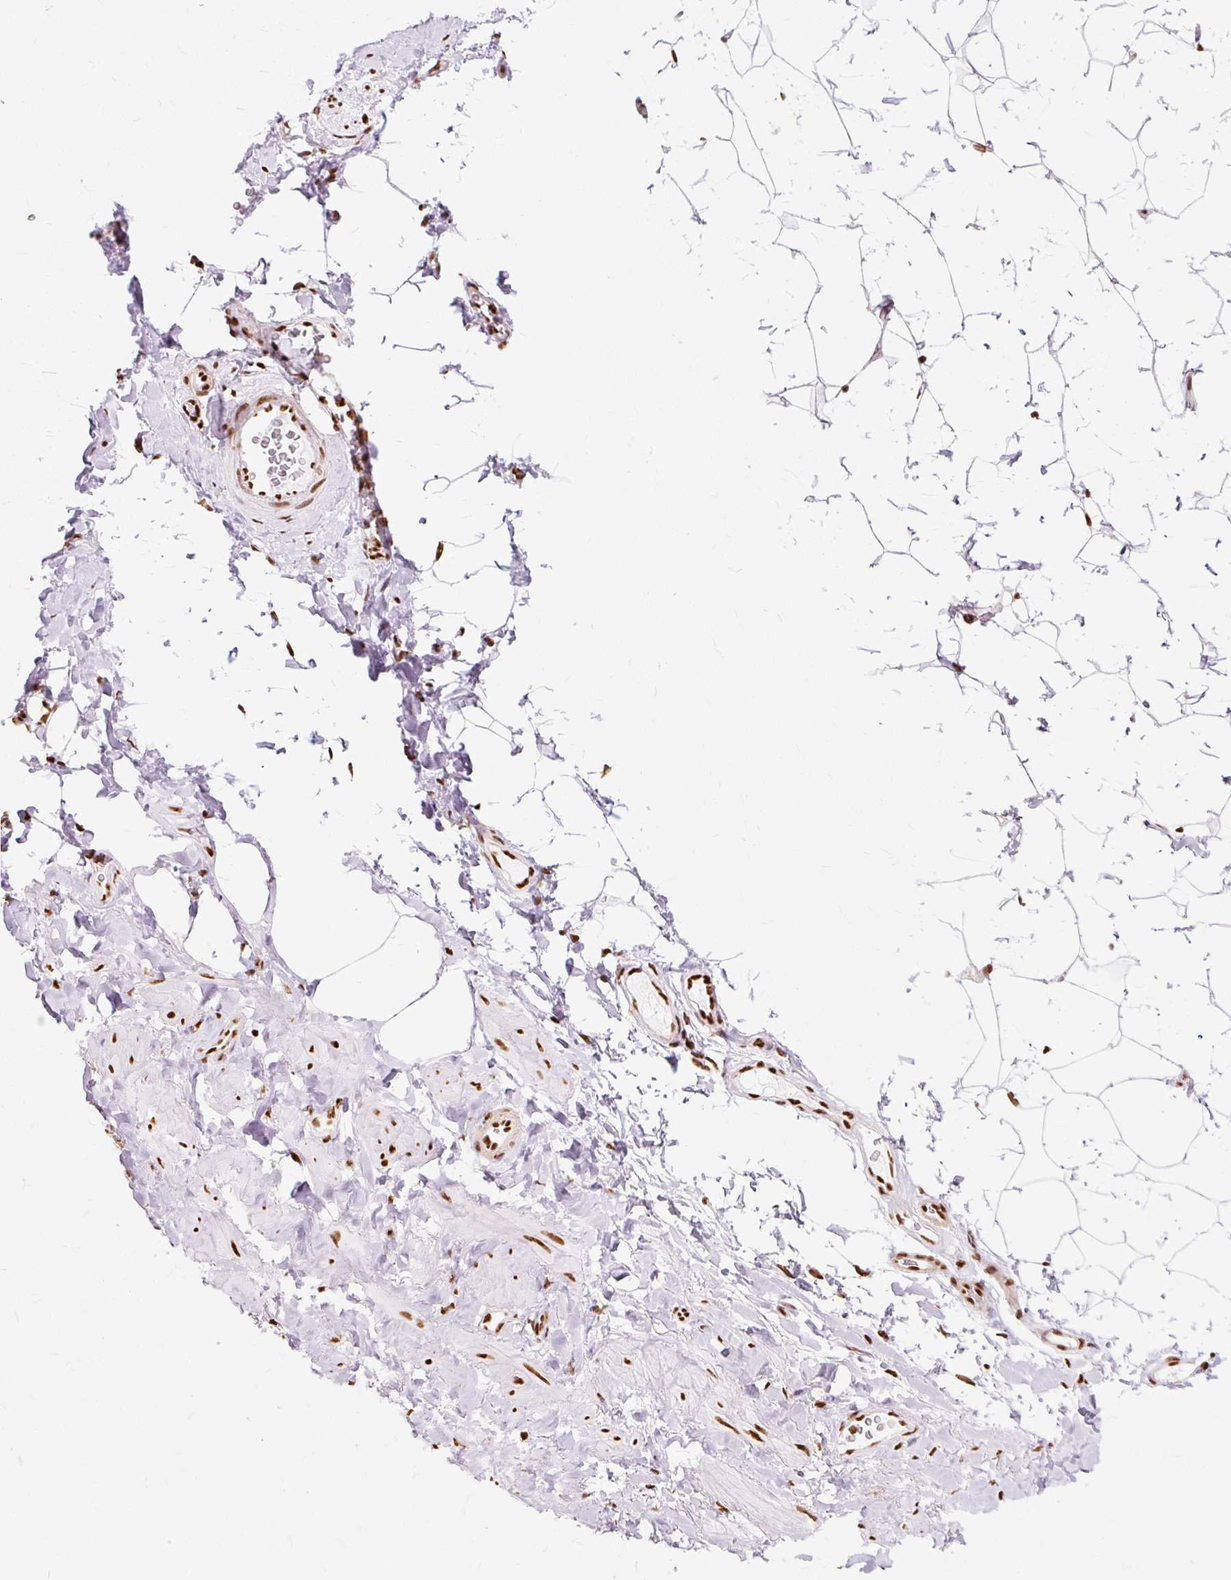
{"staining": {"intensity": "moderate", "quantity": ">75%", "location": "nuclear"}, "tissue": "adipose tissue", "cell_type": "Adipocytes", "image_type": "normal", "snomed": [{"axis": "morphology", "description": "Normal tissue, NOS"}, {"axis": "topography", "description": "Vascular tissue"}, {"axis": "topography", "description": "Peripheral nerve tissue"}], "caption": "This is a photomicrograph of immunohistochemistry (IHC) staining of normal adipose tissue, which shows moderate positivity in the nuclear of adipocytes.", "gene": "XRCC6", "patient": {"sex": "male", "age": 41}}